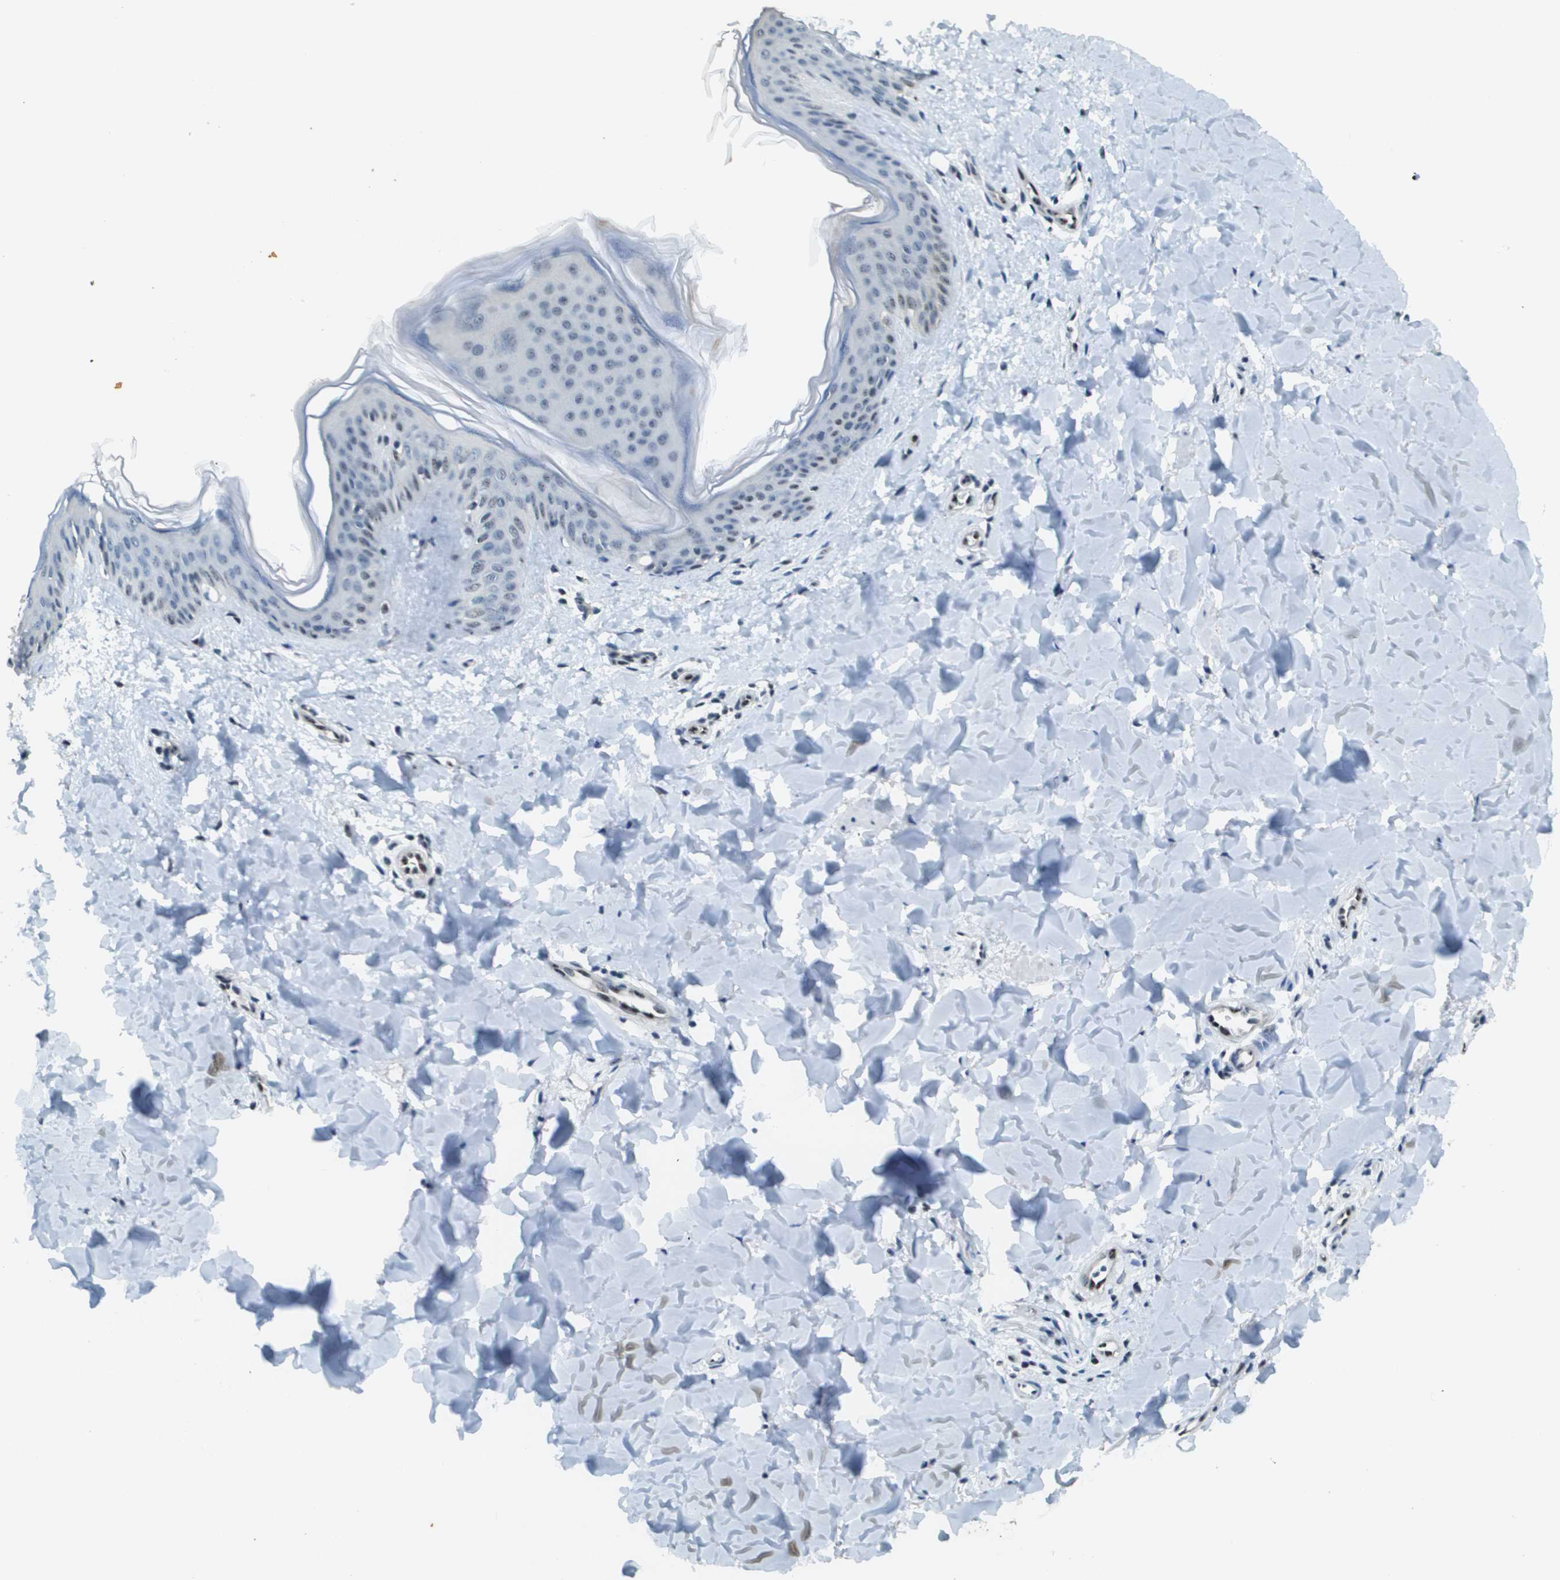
{"staining": {"intensity": "negative", "quantity": "none", "location": "none"}, "tissue": "skin", "cell_type": "Fibroblasts", "image_type": "normal", "snomed": [{"axis": "morphology", "description": "Normal tissue, NOS"}, {"axis": "topography", "description": "Skin"}], "caption": "Fibroblasts are negative for protein expression in normal human skin. (Immunohistochemistry, brightfield microscopy, high magnification).", "gene": "SP100", "patient": {"sex": "female", "age": 17}}